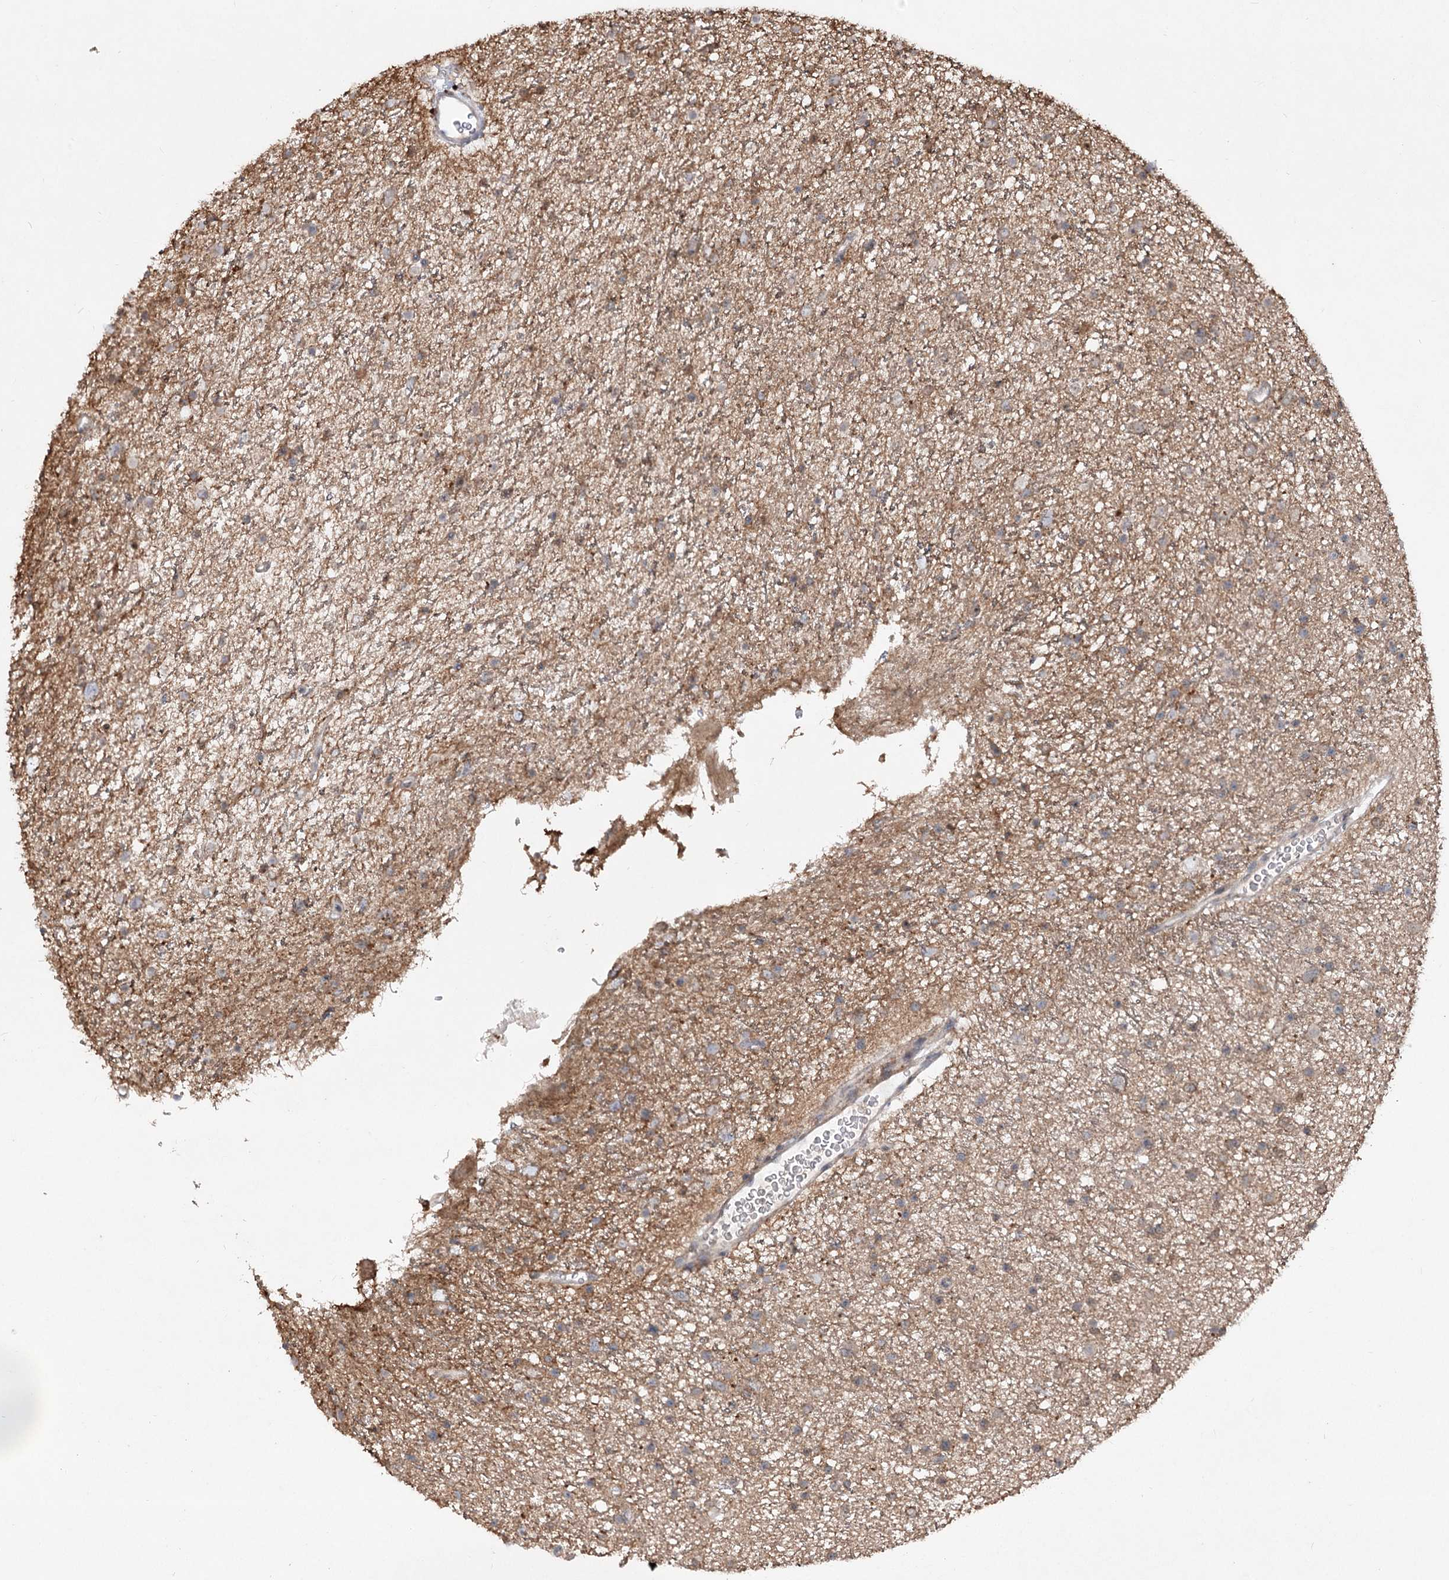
{"staining": {"intensity": "weak", "quantity": "<25%", "location": "cytoplasmic/membranous"}, "tissue": "glioma", "cell_type": "Tumor cells", "image_type": "cancer", "snomed": [{"axis": "morphology", "description": "Glioma, malignant, Low grade"}, {"axis": "topography", "description": "Cerebral cortex"}], "caption": "IHC of low-grade glioma (malignant) shows no expression in tumor cells.", "gene": "SCN11A", "patient": {"sex": "female", "age": 39}}